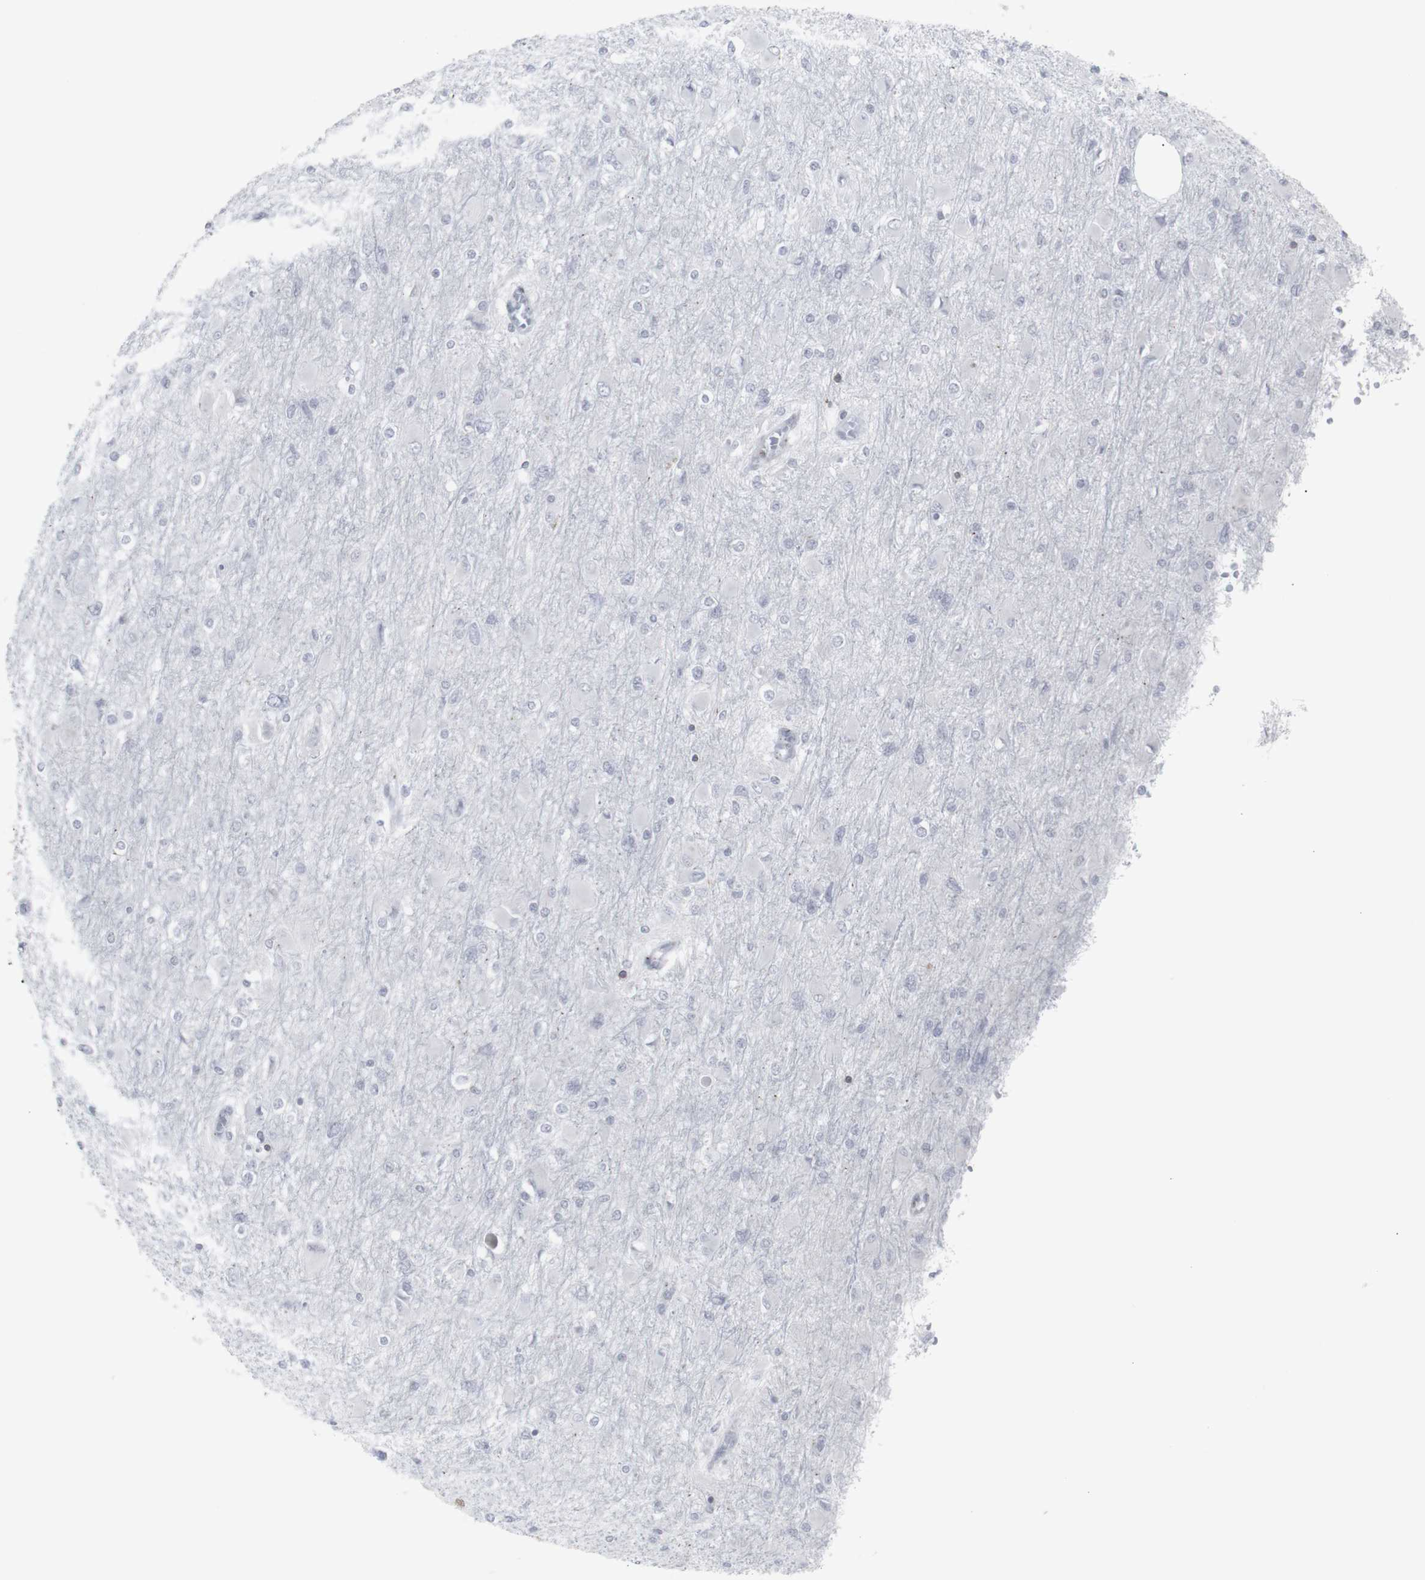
{"staining": {"intensity": "negative", "quantity": "none", "location": "none"}, "tissue": "glioma", "cell_type": "Tumor cells", "image_type": "cancer", "snomed": [{"axis": "morphology", "description": "Glioma, malignant, High grade"}, {"axis": "topography", "description": "Cerebral cortex"}], "caption": "Glioma was stained to show a protein in brown. There is no significant positivity in tumor cells.", "gene": "APOBEC2", "patient": {"sex": "female", "age": 36}}